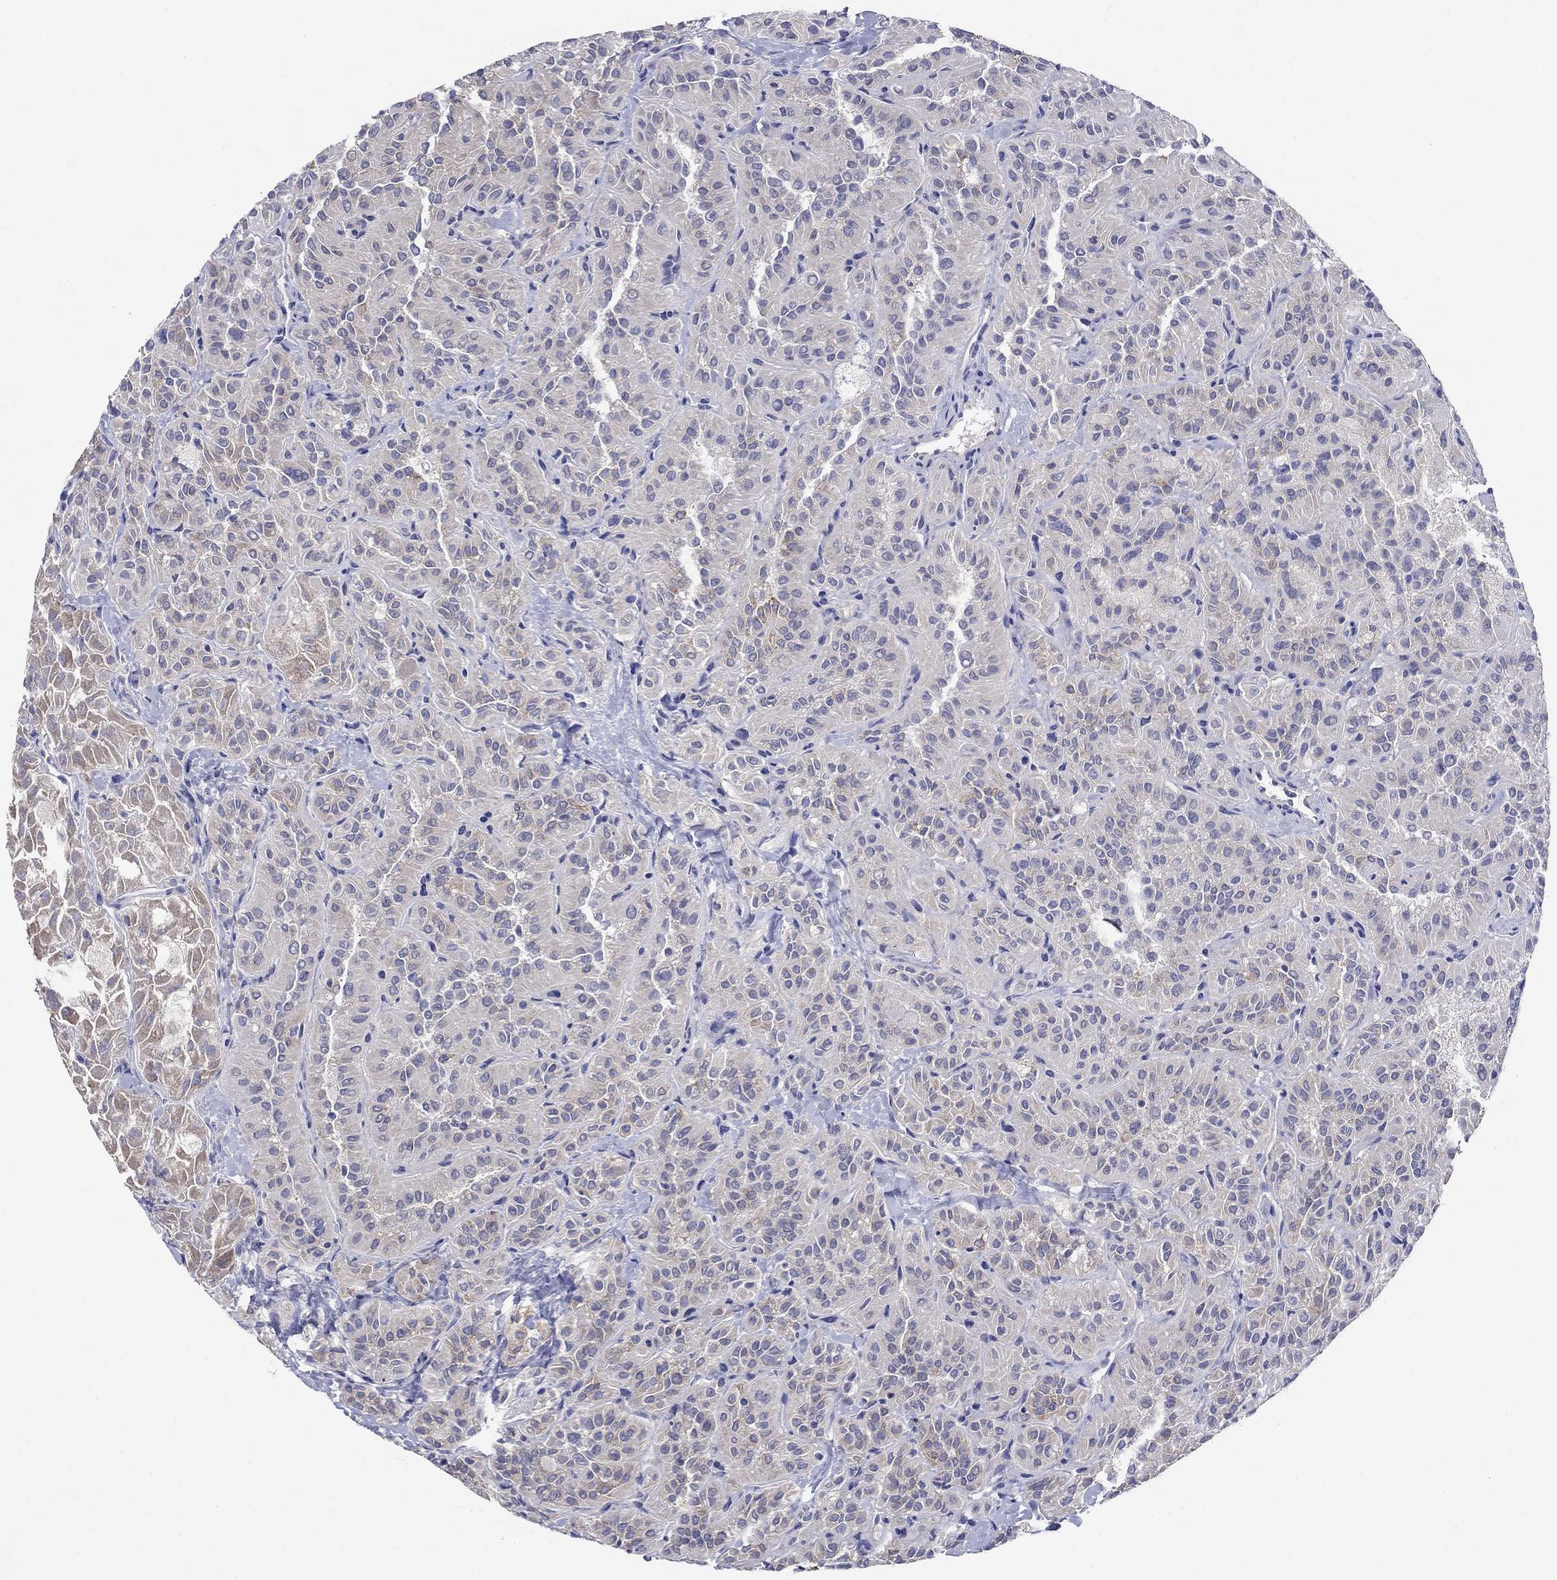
{"staining": {"intensity": "negative", "quantity": "none", "location": "none"}, "tissue": "thyroid cancer", "cell_type": "Tumor cells", "image_type": "cancer", "snomed": [{"axis": "morphology", "description": "Papillary adenocarcinoma, NOS"}, {"axis": "topography", "description": "Thyroid gland"}], "caption": "Micrograph shows no protein staining in tumor cells of thyroid cancer (papillary adenocarcinoma) tissue. Brightfield microscopy of IHC stained with DAB (brown) and hematoxylin (blue), captured at high magnification.", "gene": "SULT2B1", "patient": {"sex": "female", "age": 45}}